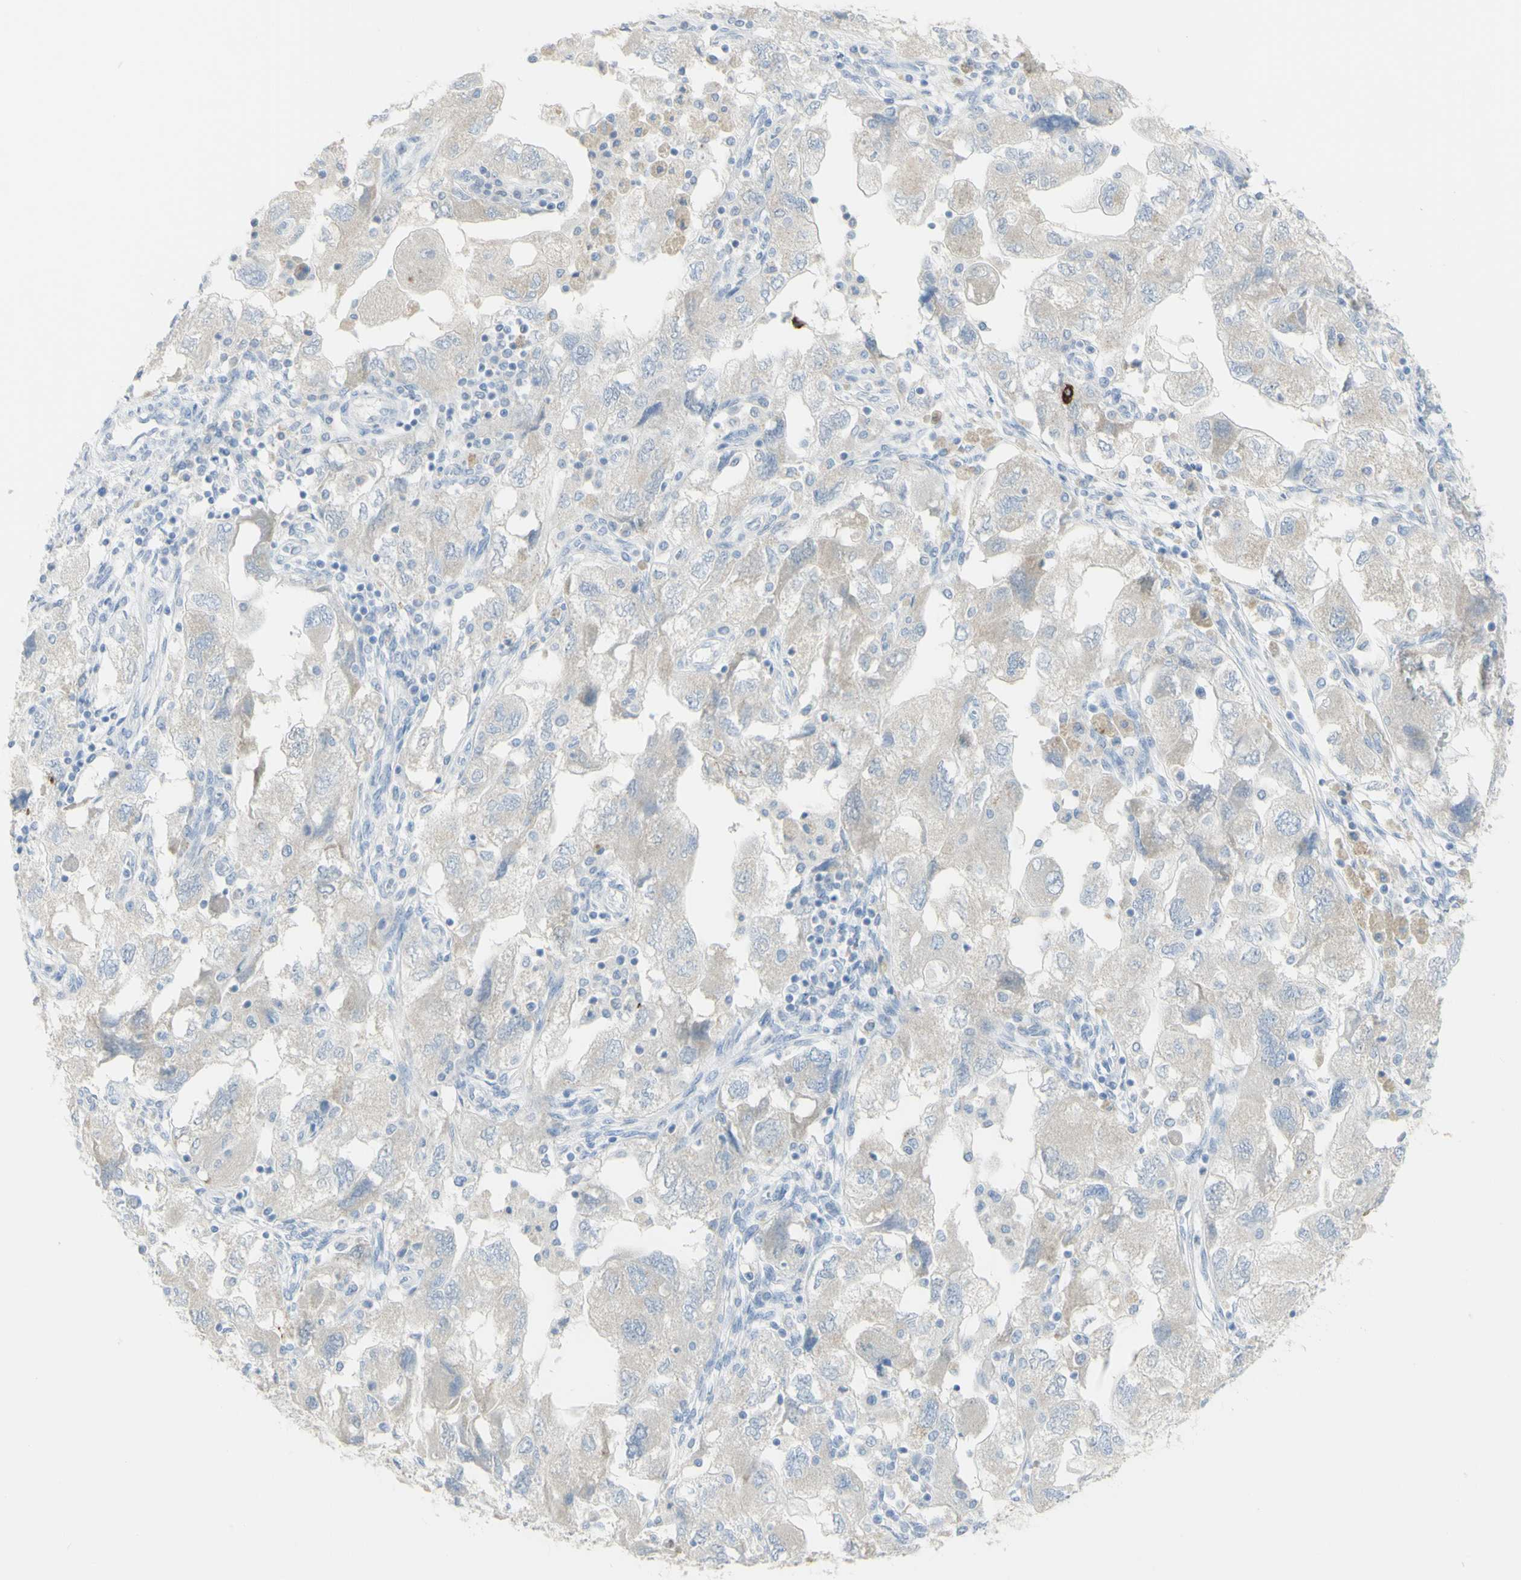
{"staining": {"intensity": "weak", "quantity": "<25%", "location": "cytoplasmic/membranous"}, "tissue": "ovarian cancer", "cell_type": "Tumor cells", "image_type": "cancer", "snomed": [{"axis": "morphology", "description": "Carcinoma, NOS"}, {"axis": "morphology", "description": "Cystadenocarcinoma, serous, NOS"}, {"axis": "topography", "description": "Ovary"}], "caption": "Protein analysis of carcinoma (ovarian) shows no significant positivity in tumor cells.", "gene": "CD207", "patient": {"sex": "female", "age": 69}}